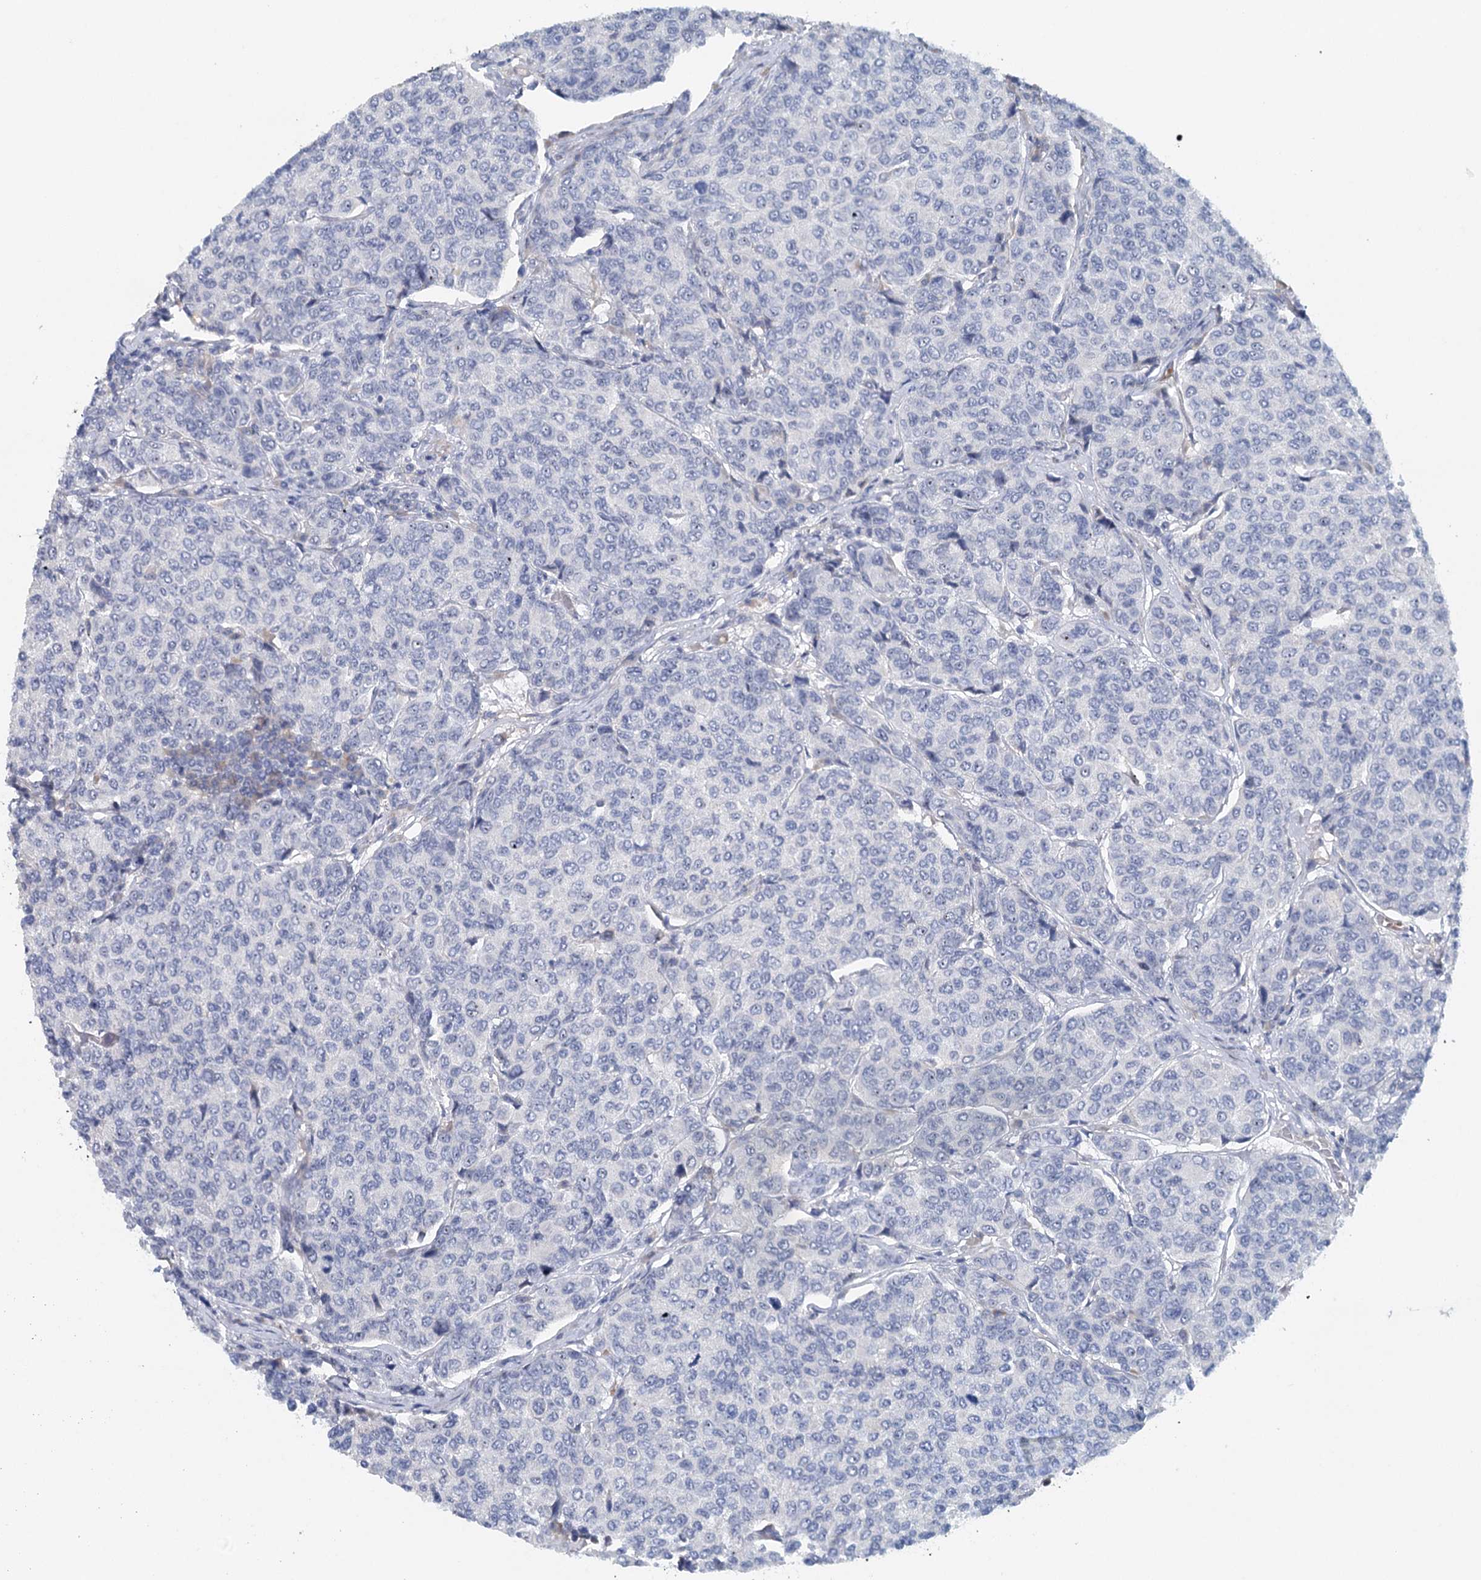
{"staining": {"intensity": "negative", "quantity": "none", "location": "none"}, "tissue": "breast cancer", "cell_type": "Tumor cells", "image_type": "cancer", "snomed": [{"axis": "morphology", "description": "Duct carcinoma"}, {"axis": "topography", "description": "Breast"}], "caption": "IHC micrograph of human breast invasive ductal carcinoma stained for a protein (brown), which reveals no staining in tumor cells.", "gene": "RBM43", "patient": {"sex": "female", "age": 55}}